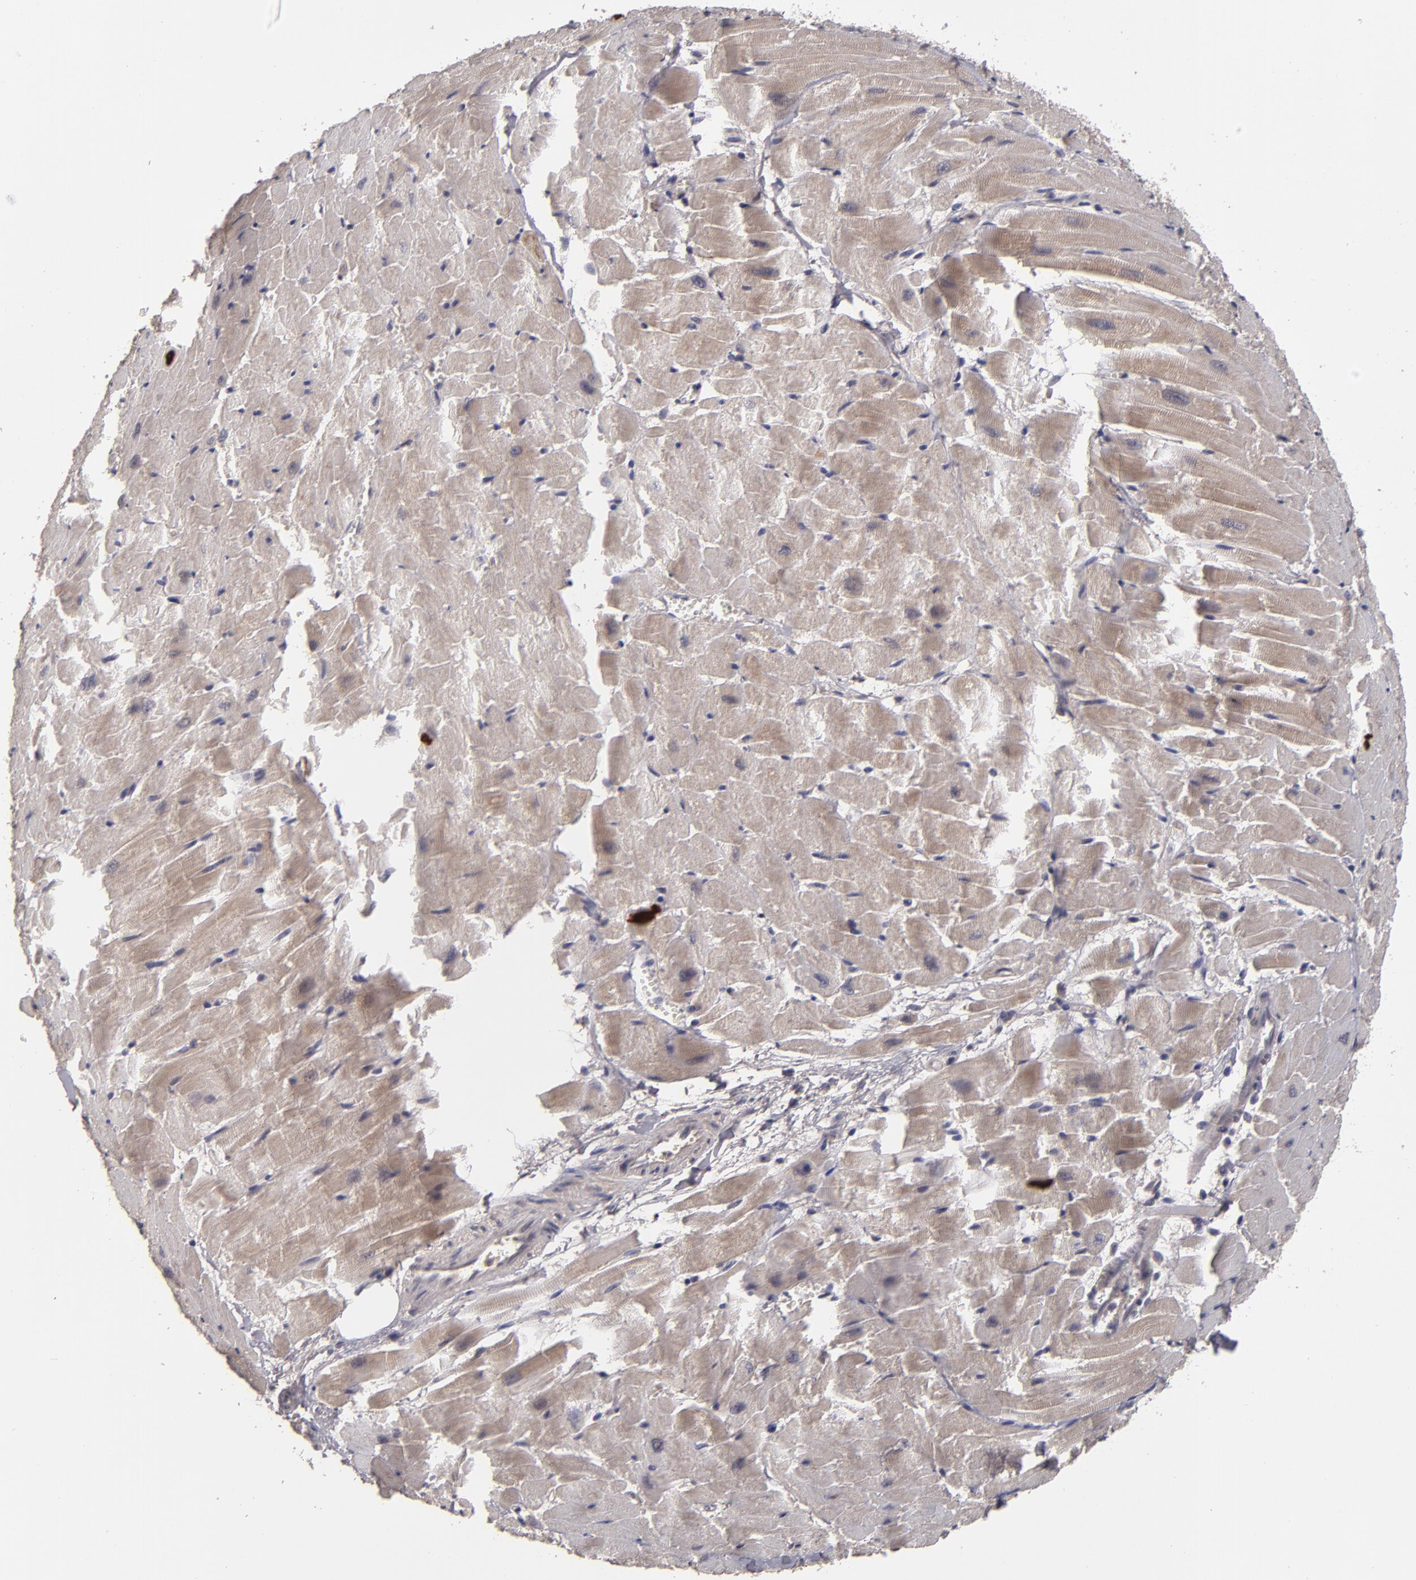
{"staining": {"intensity": "weak", "quantity": ">75%", "location": "cytoplasmic/membranous"}, "tissue": "heart muscle", "cell_type": "Cardiomyocytes", "image_type": "normal", "snomed": [{"axis": "morphology", "description": "Normal tissue, NOS"}, {"axis": "topography", "description": "Heart"}], "caption": "Normal heart muscle exhibits weak cytoplasmic/membranous positivity in about >75% of cardiomyocytes, visualized by immunohistochemistry.", "gene": "TYMS", "patient": {"sex": "female", "age": 19}}